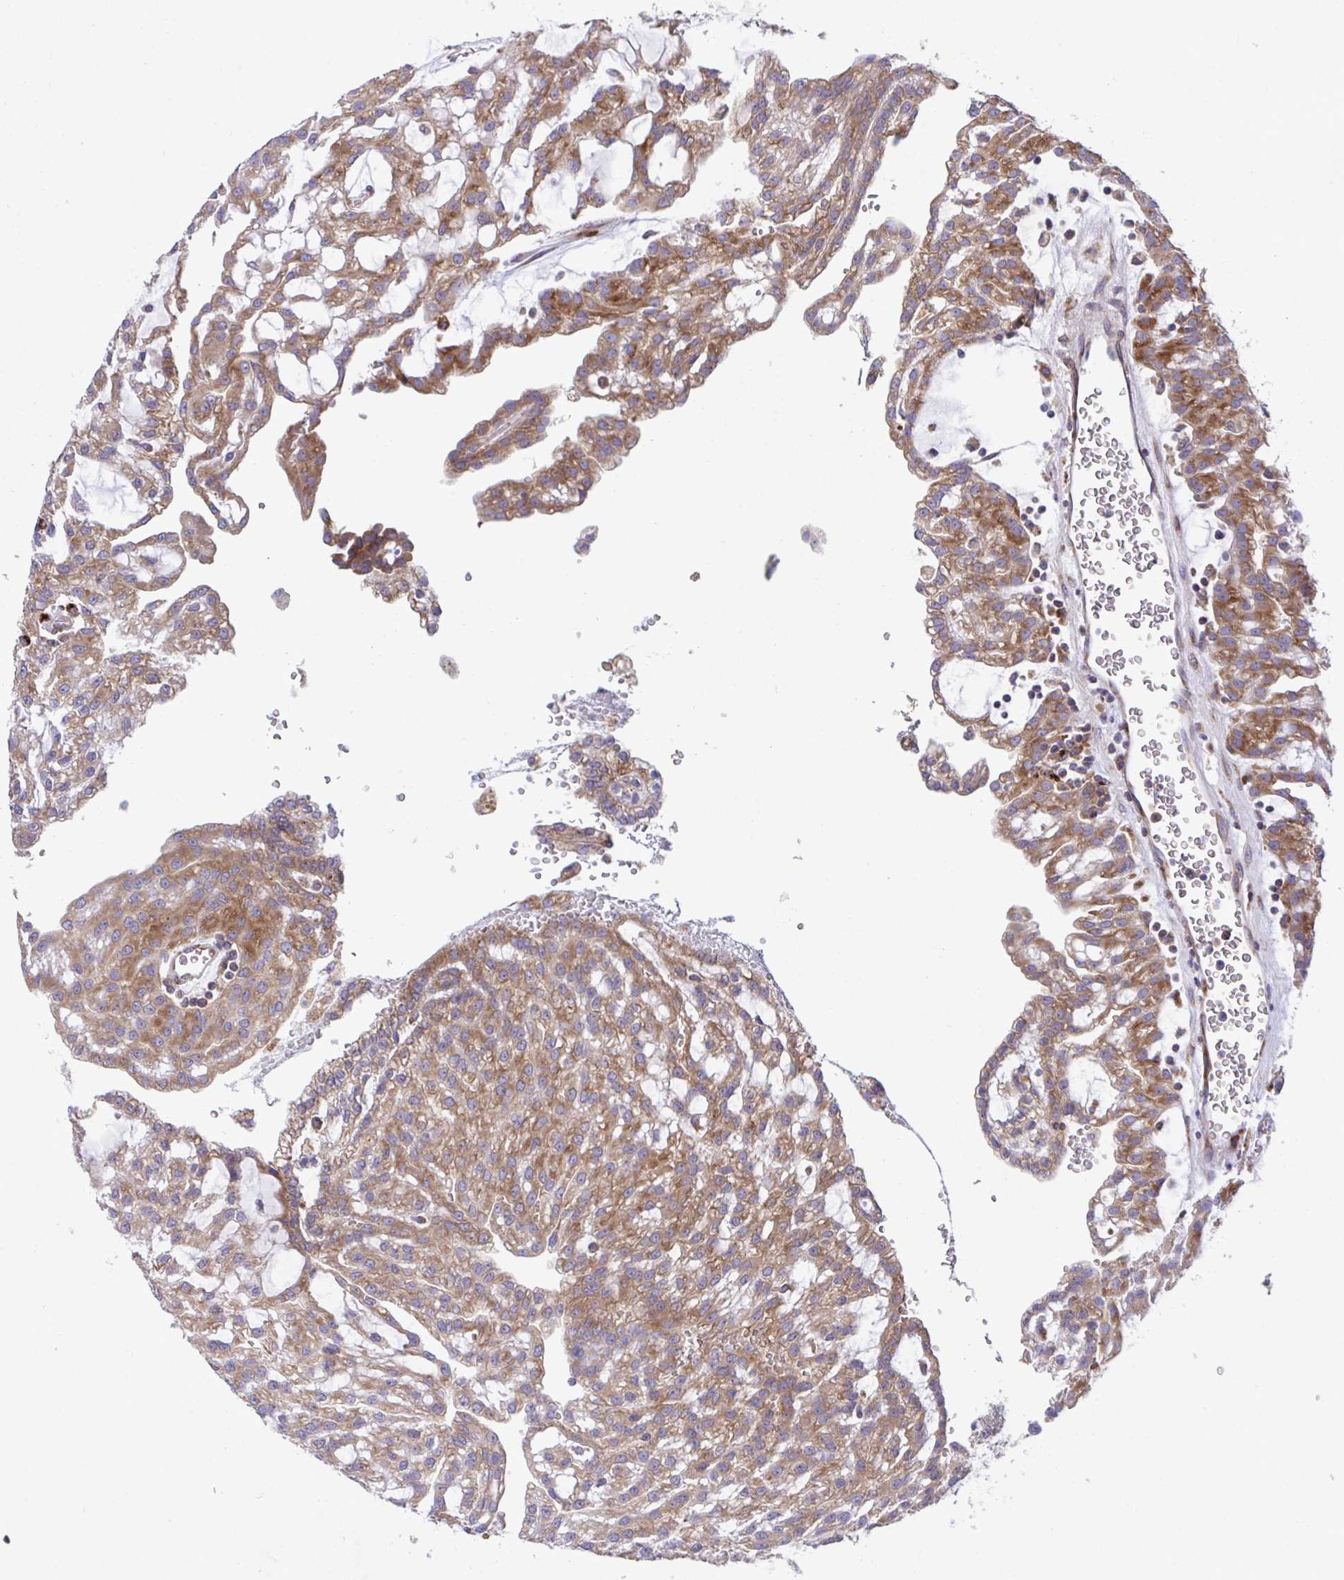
{"staining": {"intensity": "moderate", "quantity": ">75%", "location": "cytoplasmic/membranous"}, "tissue": "renal cancer", "cell_type": "Tumor cells", "image_type": "cancer", "snomed": [{"axis": "morphology", "description": "Adenocarcinoma, NOS"}, {"axis": "topography", "description": "Kidney"}], "caption": "Human adenocarcinoma (renal) stained with a protein marker reveals moderate staining in tumor cells.", "gene": "RPS15", "patient": {"sex": "male", "age": 63}}